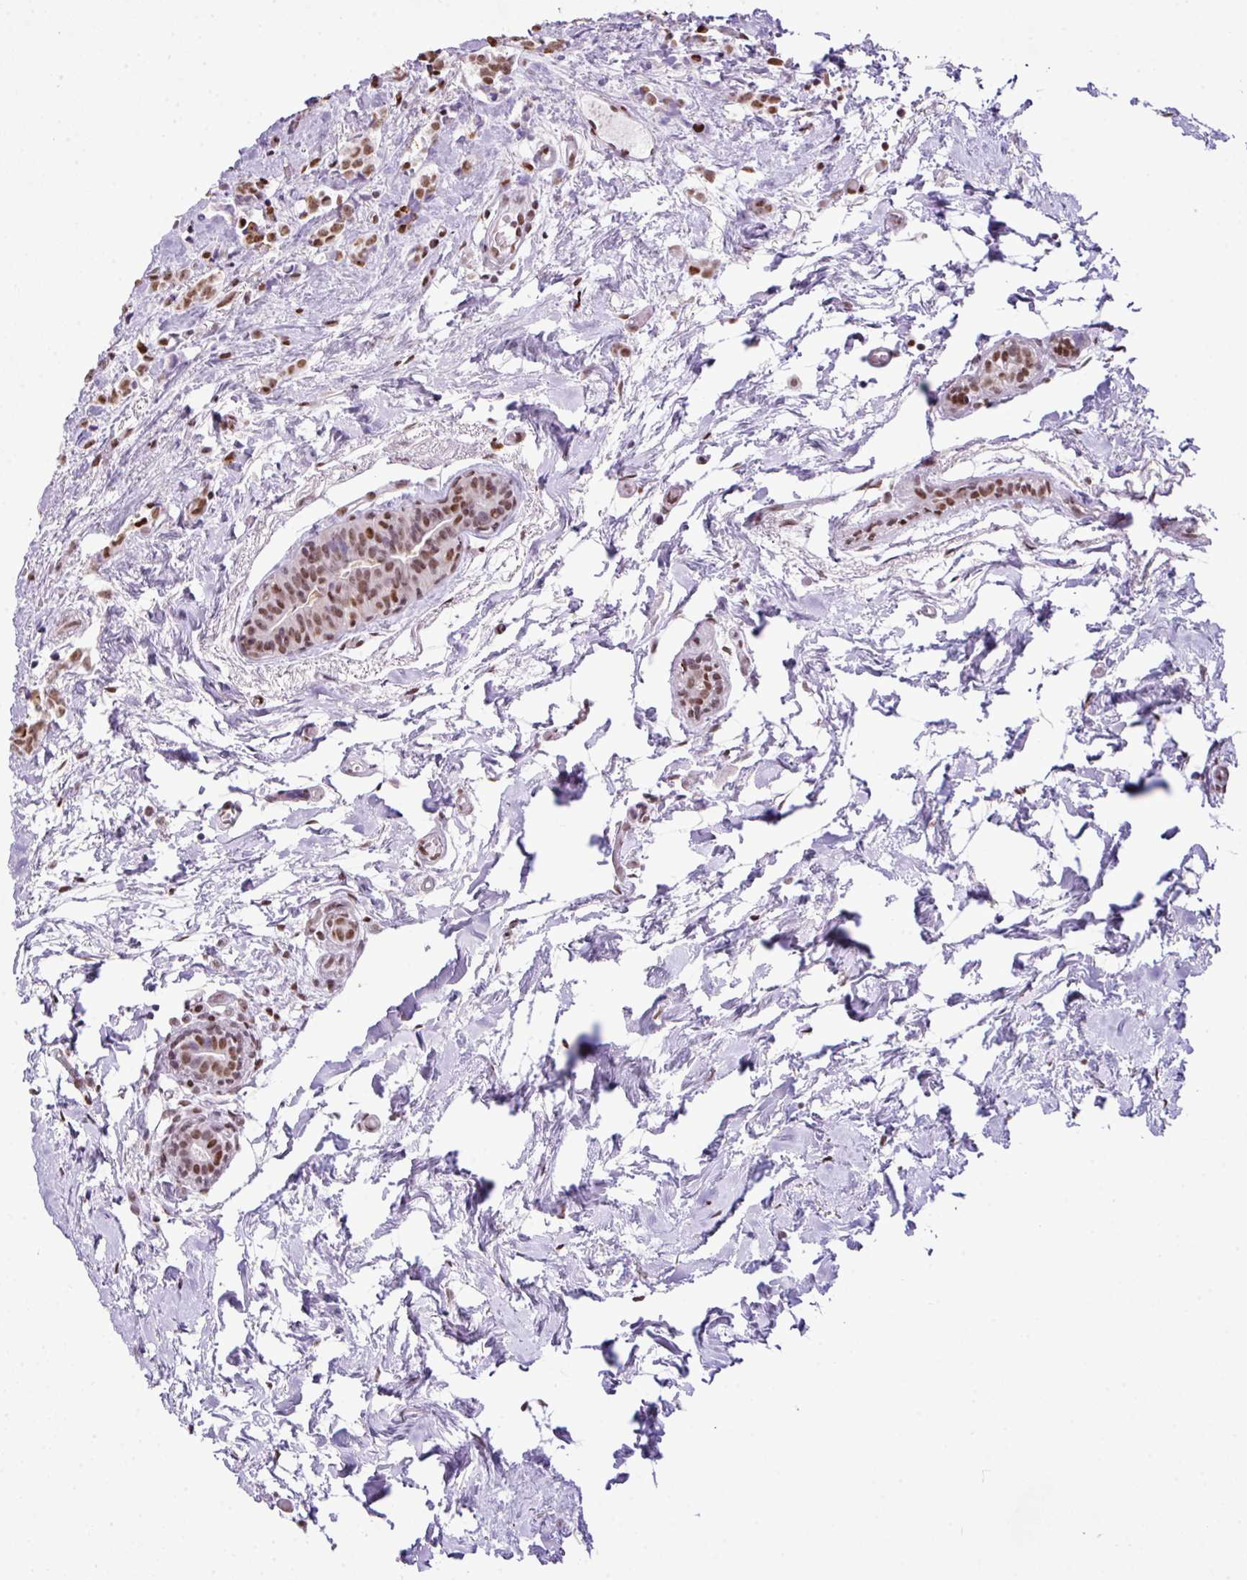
{"staining": {"intensity": "moderate", "quantity": ">75%", "location": "nuclear"}, "tissue": "breast cancer", "cell_type": "Tumor cells", "image_type": "cancer", "snomed": [{"axis": "morphology", "description": "Lobular carcinoma"}, {"axis": "topography", "description": "Breast"}], "caption": "Immunohistochemical staining of breast lobular carcinoma exhibits medium levels of moderate nuclear protein staining in approximately >75% of tumor cells. The staining was performed using DAB (3,3'-diaminobenzidine), with brown indicating positive protein expression. Nuclei are stained blue with hematoxylin.", "gene": "RARG", "patient": {"sex": "female", "age": 84}}